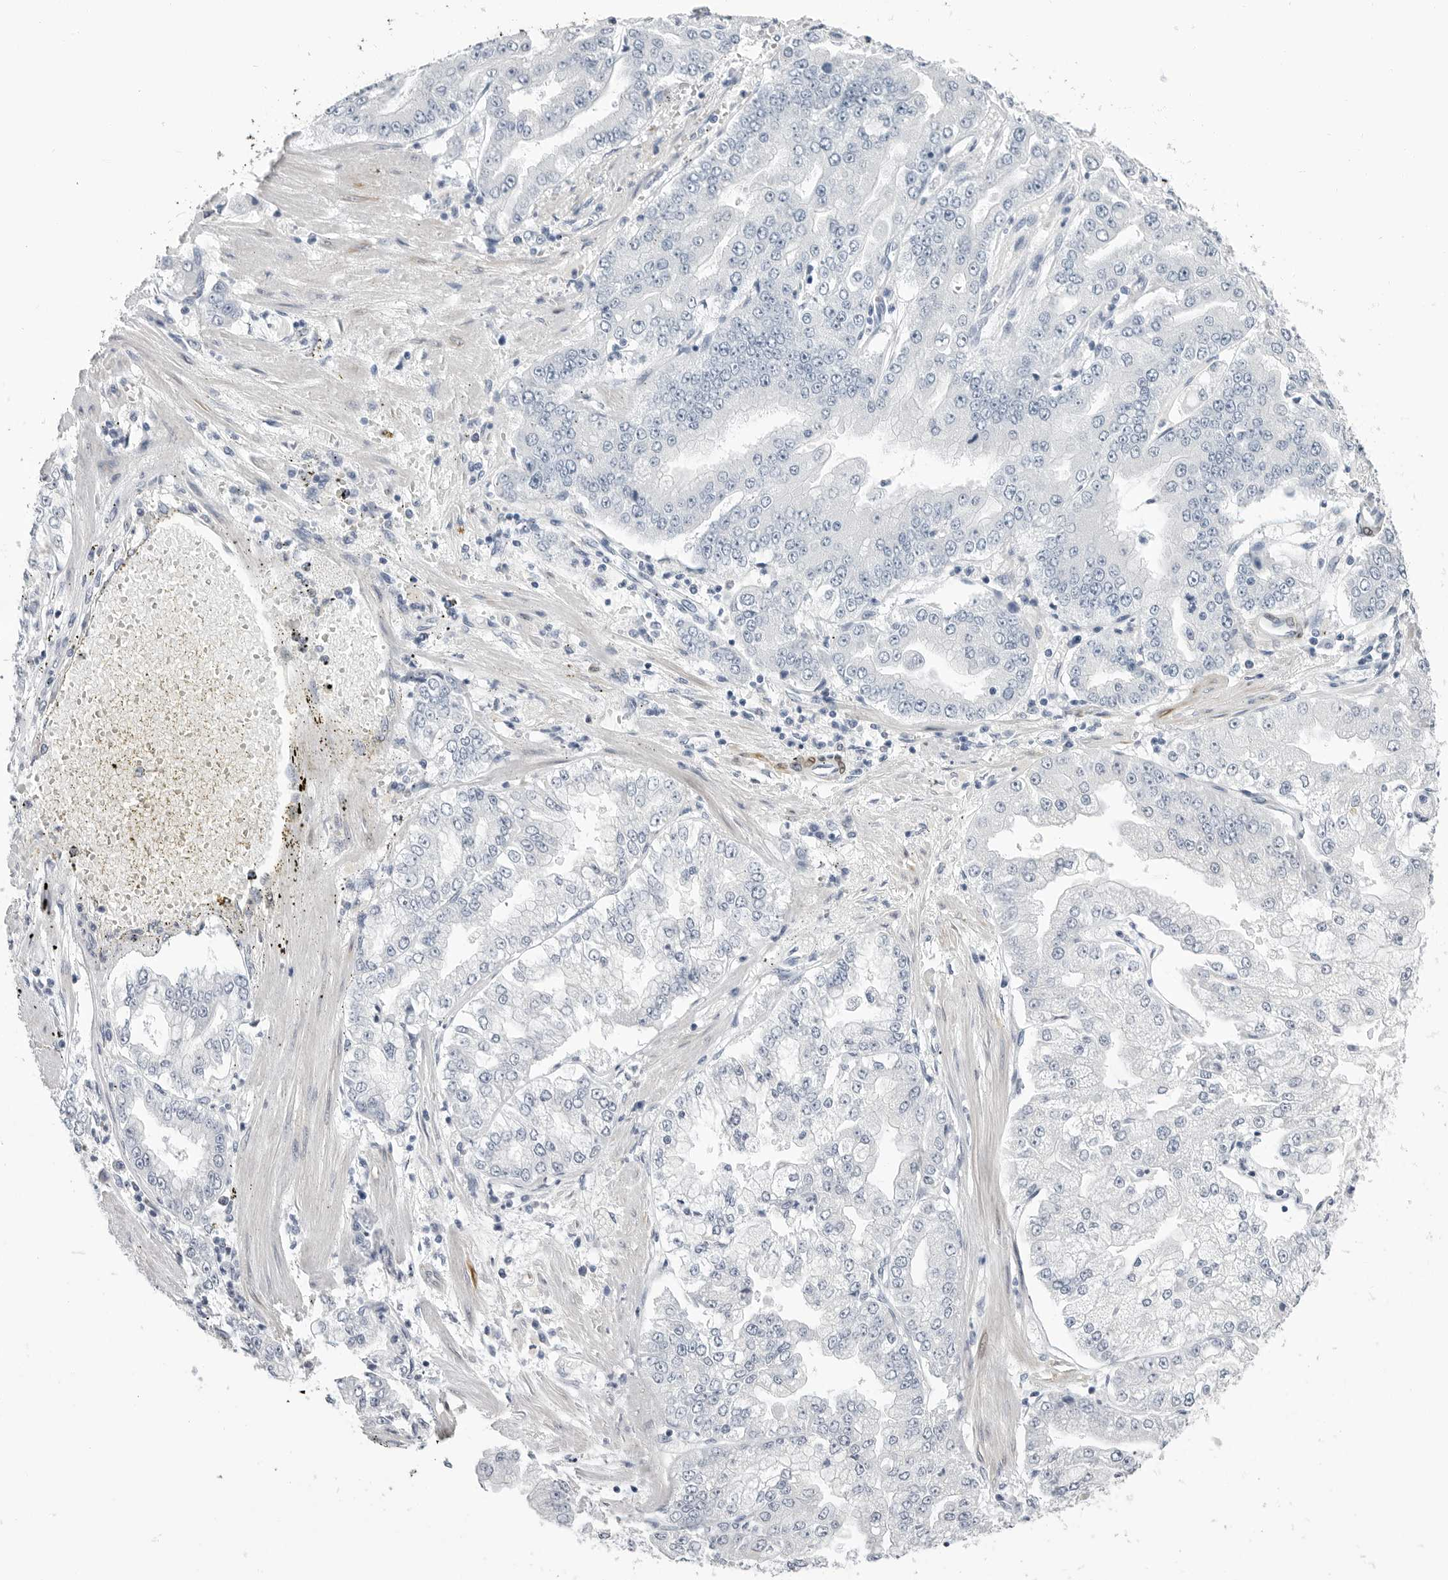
{"staining": {"intensity": "negative", "quantity": "none", "location": "none"}, "tissue": "stomach cancer", "cell_type": "Tumor cells", "image_type": "cancer", "snomed": [{"axis": "morphology", "description": "Adenocarcinoma, NOS"}, {"axis": "topography", "description": "Stomach"}], "caption": "Tumor cells show no significant positivity in stomach cancer.", "gene": "PLN", "patient": {"sex": "male", "age": 76}}